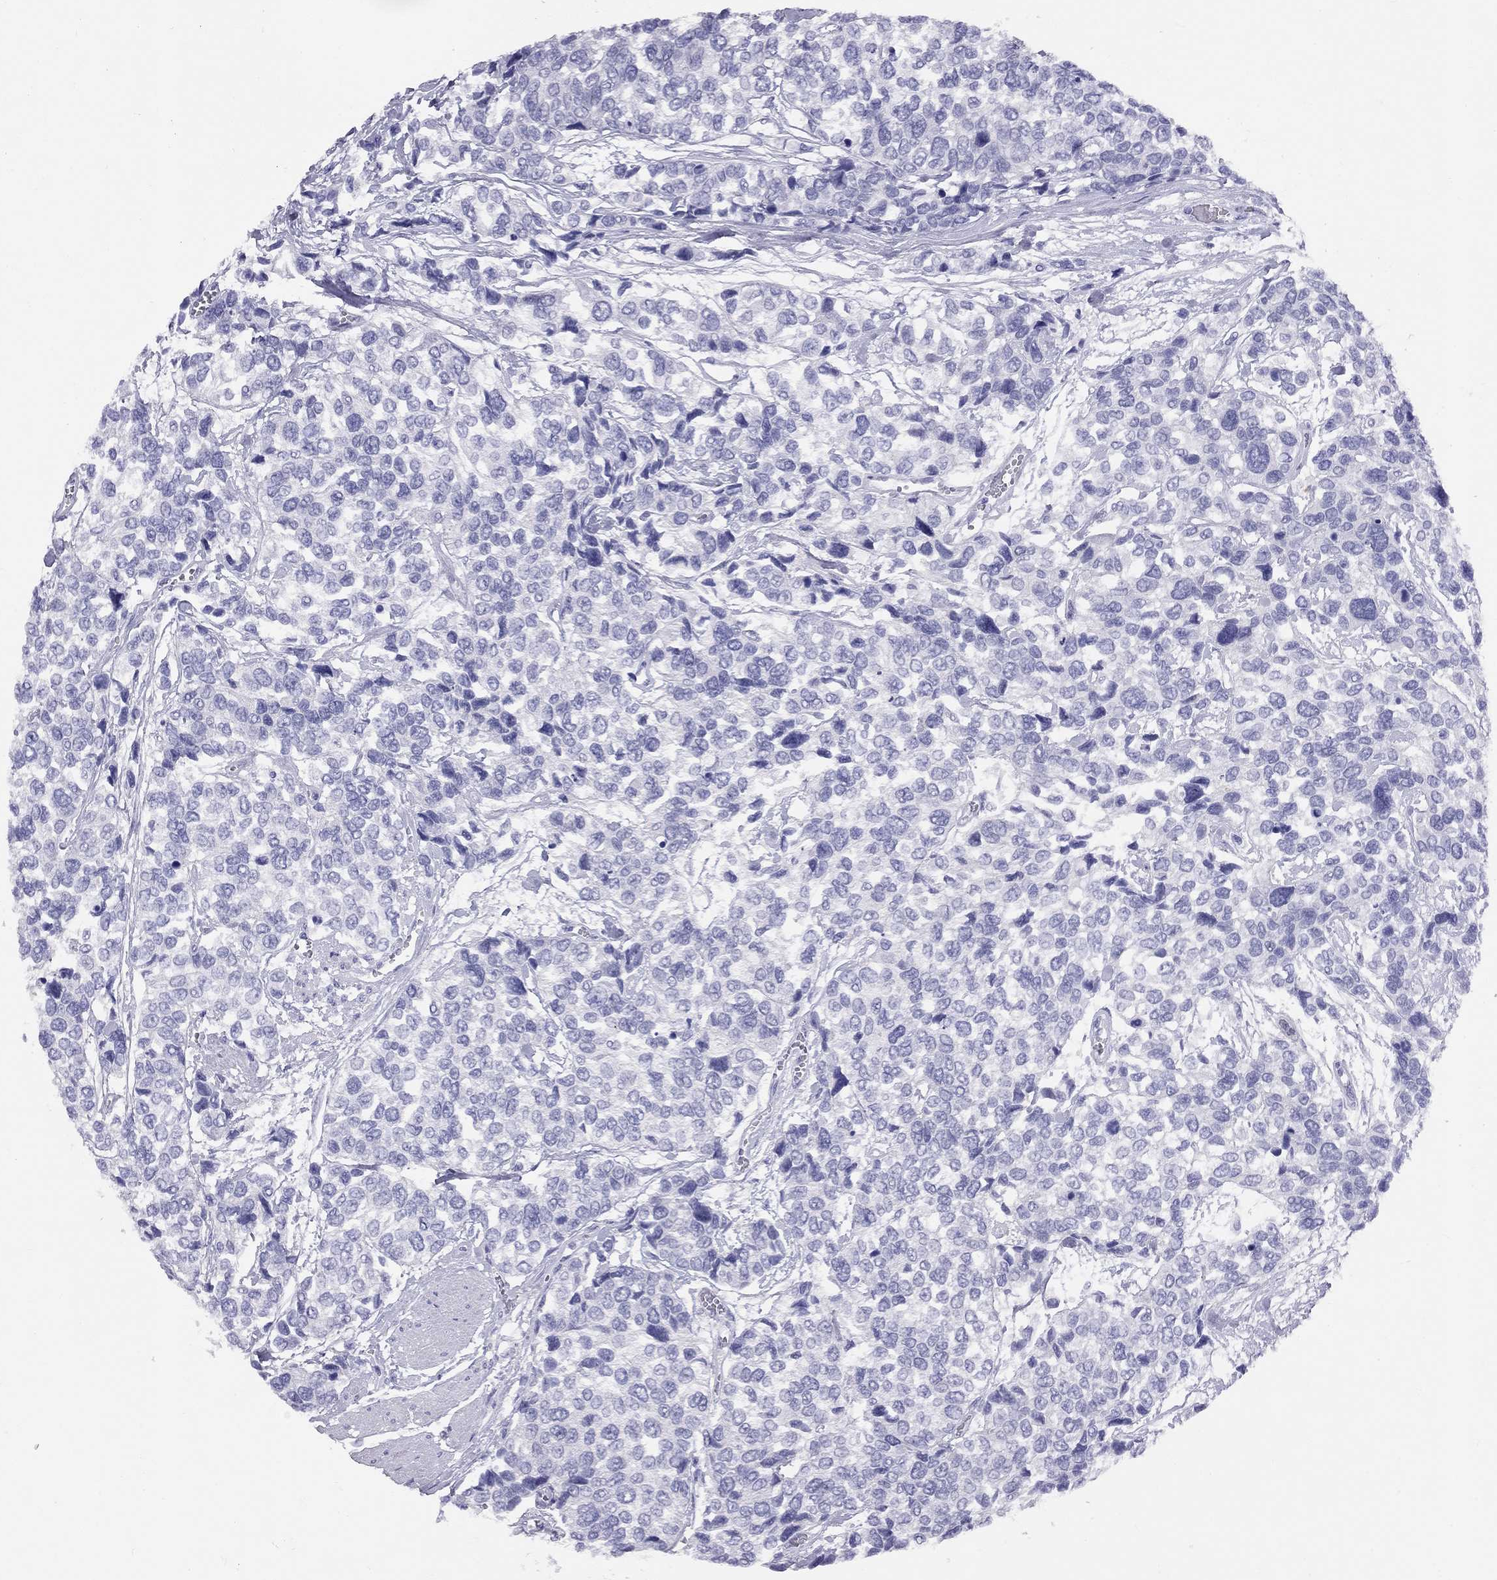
{"staining": {"intensity": "negative", "quantity": "none", "location": "none"}, "tissue": "urothelial cancer", "cell_type": "Tumor cells", "image_type": "cancer", "snomed": [{"axis": "morphology", "description": "Urothelial carcinoma, High grade"}, {"axis": "topography", "description": "Urinary bladder"}], "caption": "Tumor cells are negative for brown protein staining in high-grade urothelial carcinoma. (DAB immunohistochemistry (IHC), high magnification).", "gene": "FSCN3", "patient": {"sex": "male", "age": 77}}